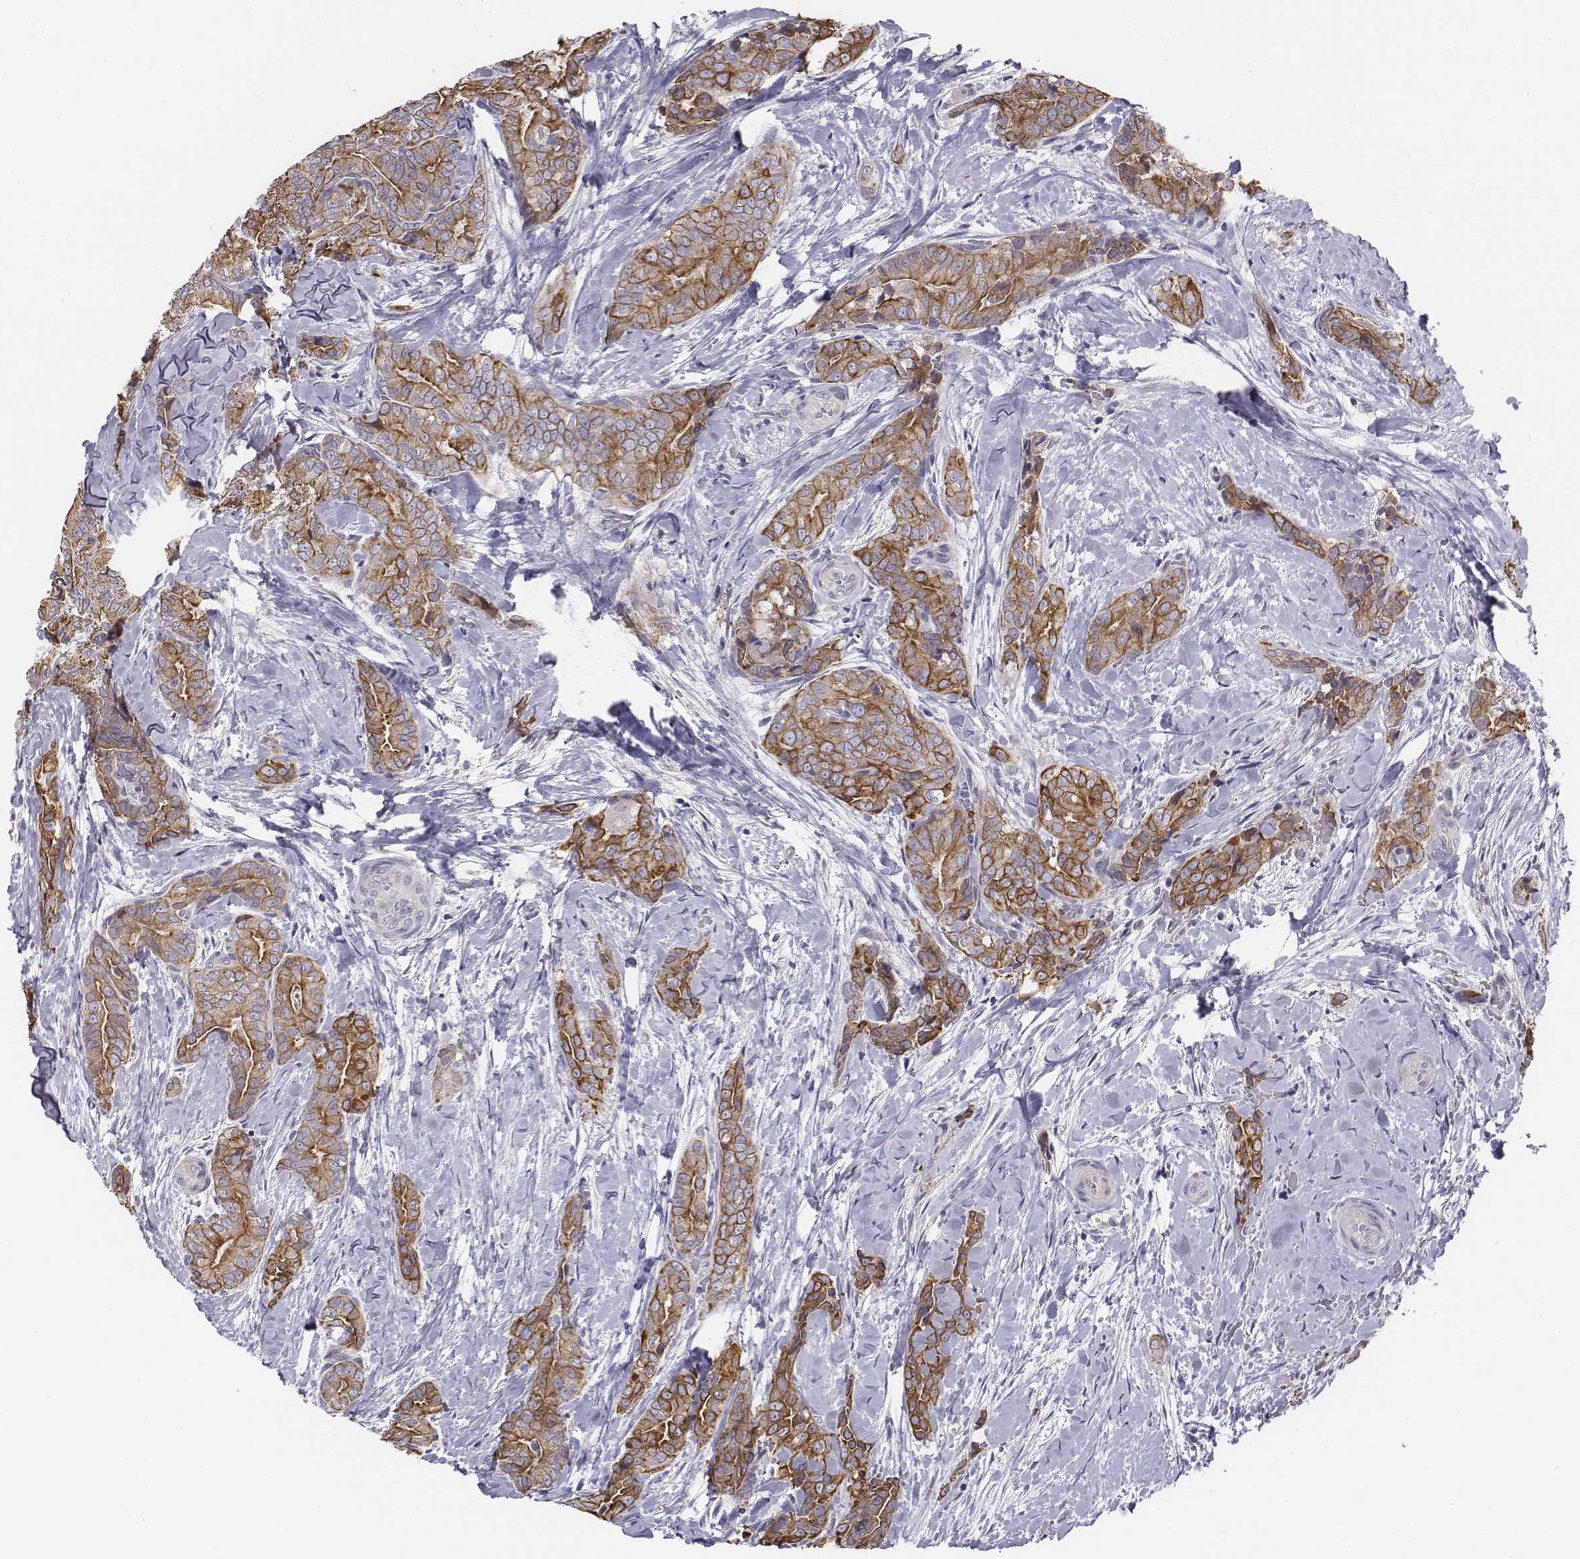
{"staining": {"intensity": "moderate", "quantity": "25%-75%", "location": "cytoplasmic/membranous"}, "tissue": "thyroid cancer", "cell_type": "Tumor cells", "image_type": "cancer", "snomed": [{"axis": "morphology", "description": "Papillary adenocarcinoma, NOS"}, {"axis": "topography", "description": "Thyroid gland"}], "caption": "This is an image of immunohistochemistry (IHC) staining of thyroid papillary adenocarcinoma, which shows moderate staining in the cytoplasmic/membranous of tumor cells.", "gene": "CHST14", "patient": {"sex": "male", "age": 61}}